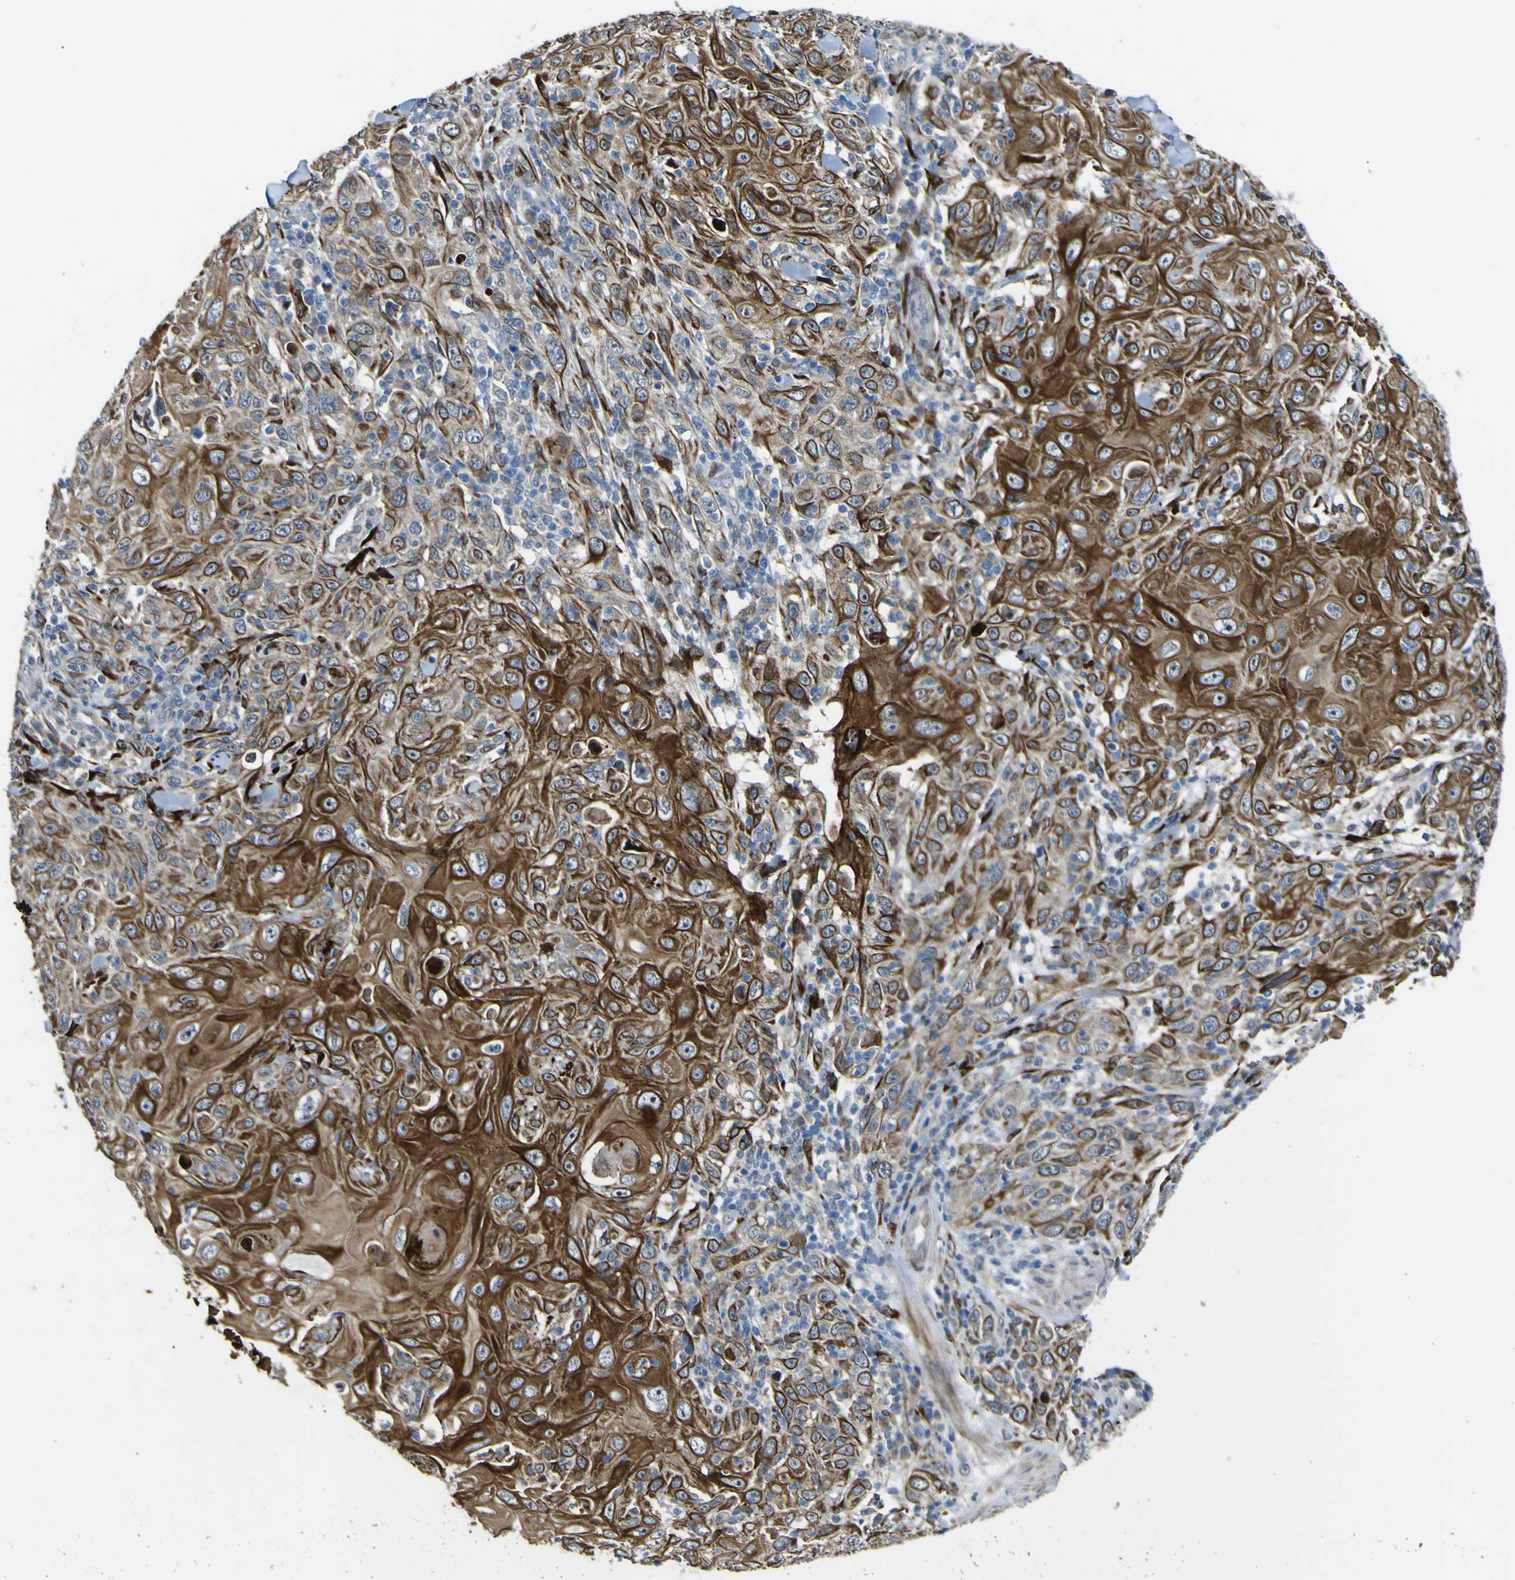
{"staining": {"intensity": "strong", "quantity": ">75%", "location": "cytoplasmic/membranous"}, "tissue": "skin cancer", "cell_type": "Tumor cells", "image_type": "cancer", "snomed": [{"axis": "morphology", "description": "Squamous cell carcinoma, NOS"}, {"axis": "topography", "description": "Skin"}], "caption": "Strong cytoplasmic/membranous positivity for a protein is identified in about >75% of tumor cells of squamous cell carcinoma (skin) using IHC.", "gene": "LBHD1", "patient": {"sex": "female", "age": 88}}